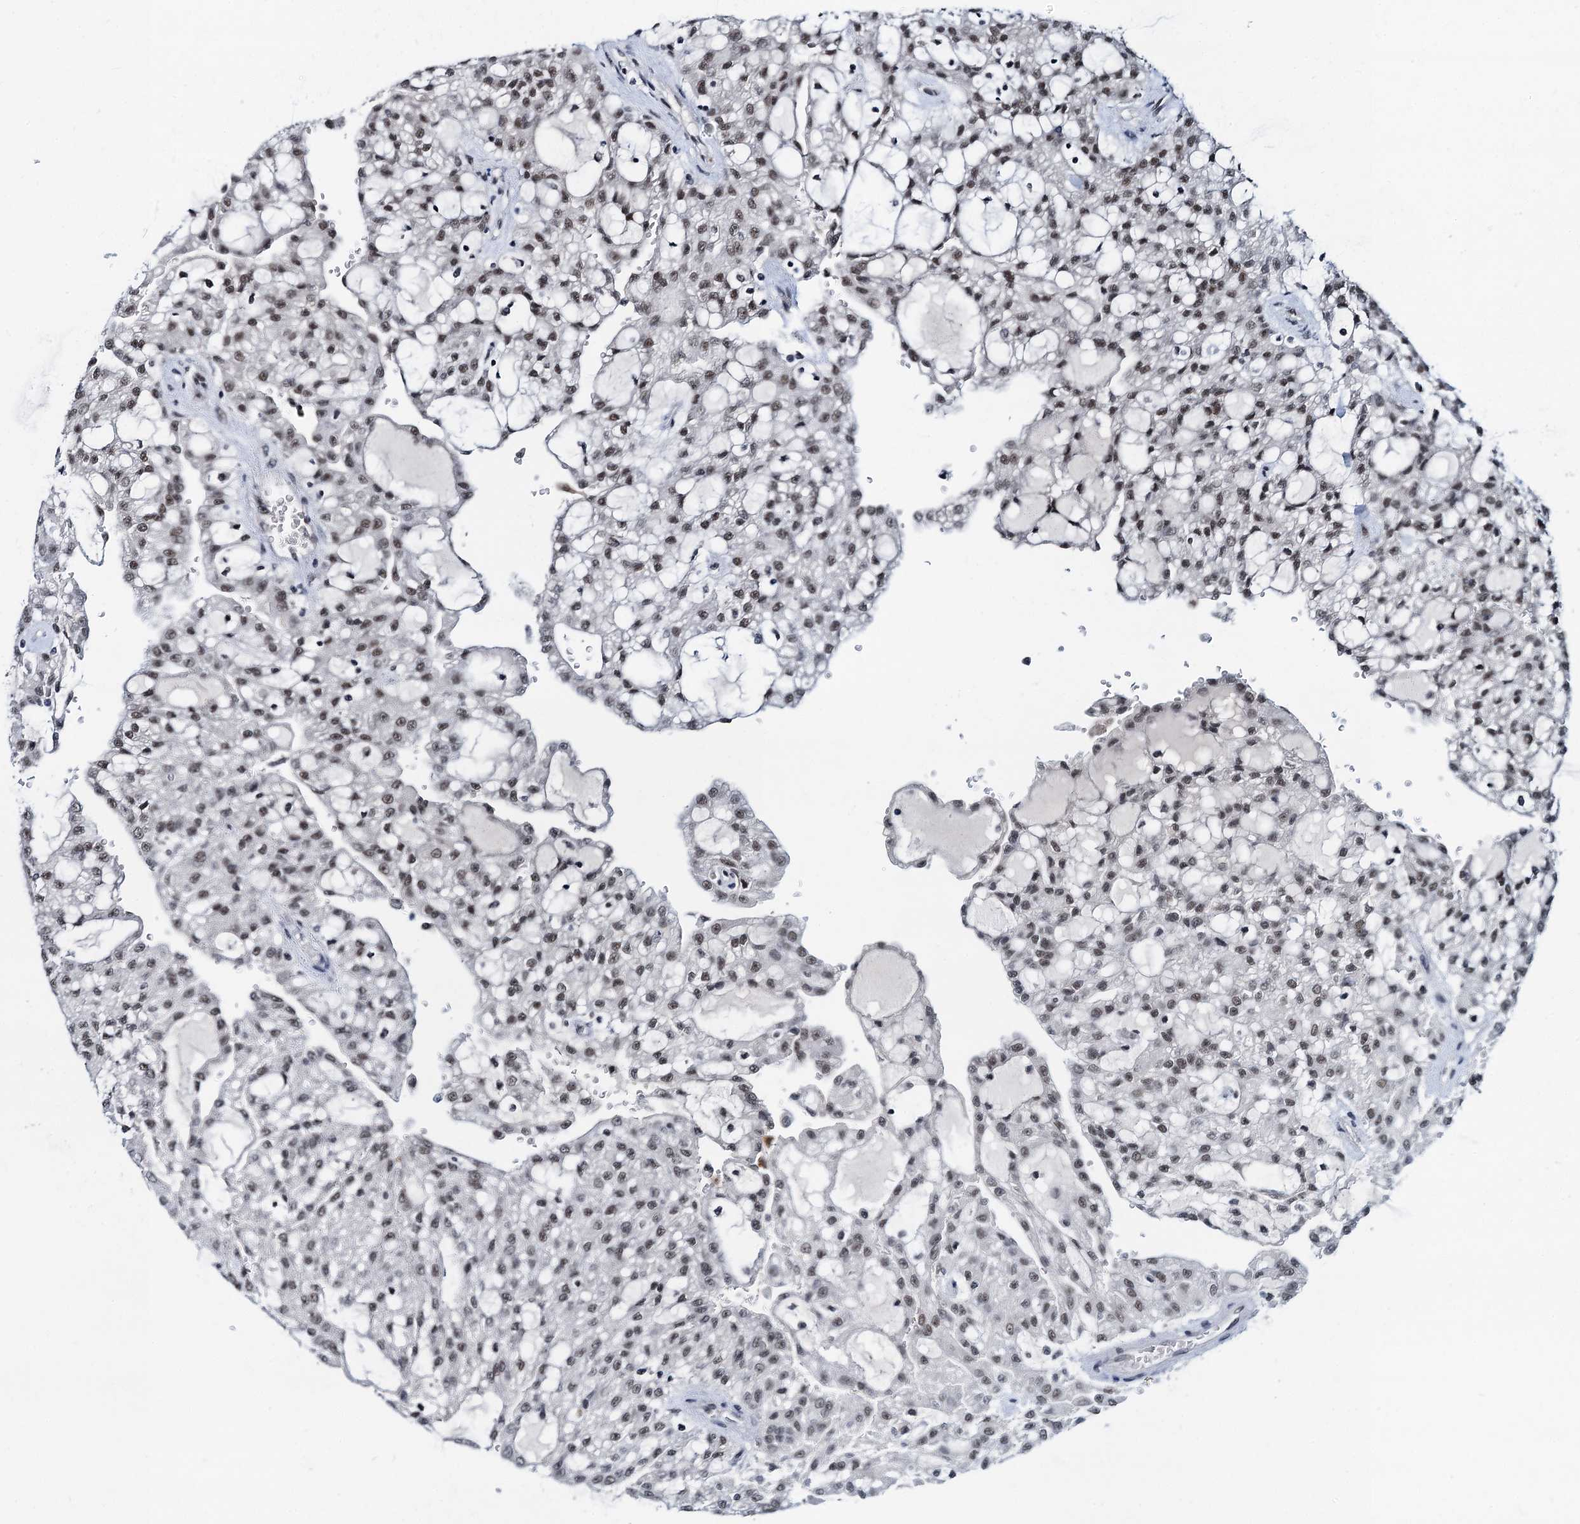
{"staining": {"intensity": "moderate", "quantity": ">75%", "location": "nuclear"}, "tissue": "renal cancer", "cell_type": "Tumor cells", "image_type": "cancer", "snomed": [{"axis": "morphology", "description": "Adenocarcinoma, NOS"}, {"axis": "topography", "description": "Kidney"}], "caption": "Immunohistochemical staining of renal adenocarcinoma demonstrates moderate nuclear protein positivity in approximately >75% of tumor cells.", "gene": "SNRPD1", "patient": {"sex": "male", "age": 63}}